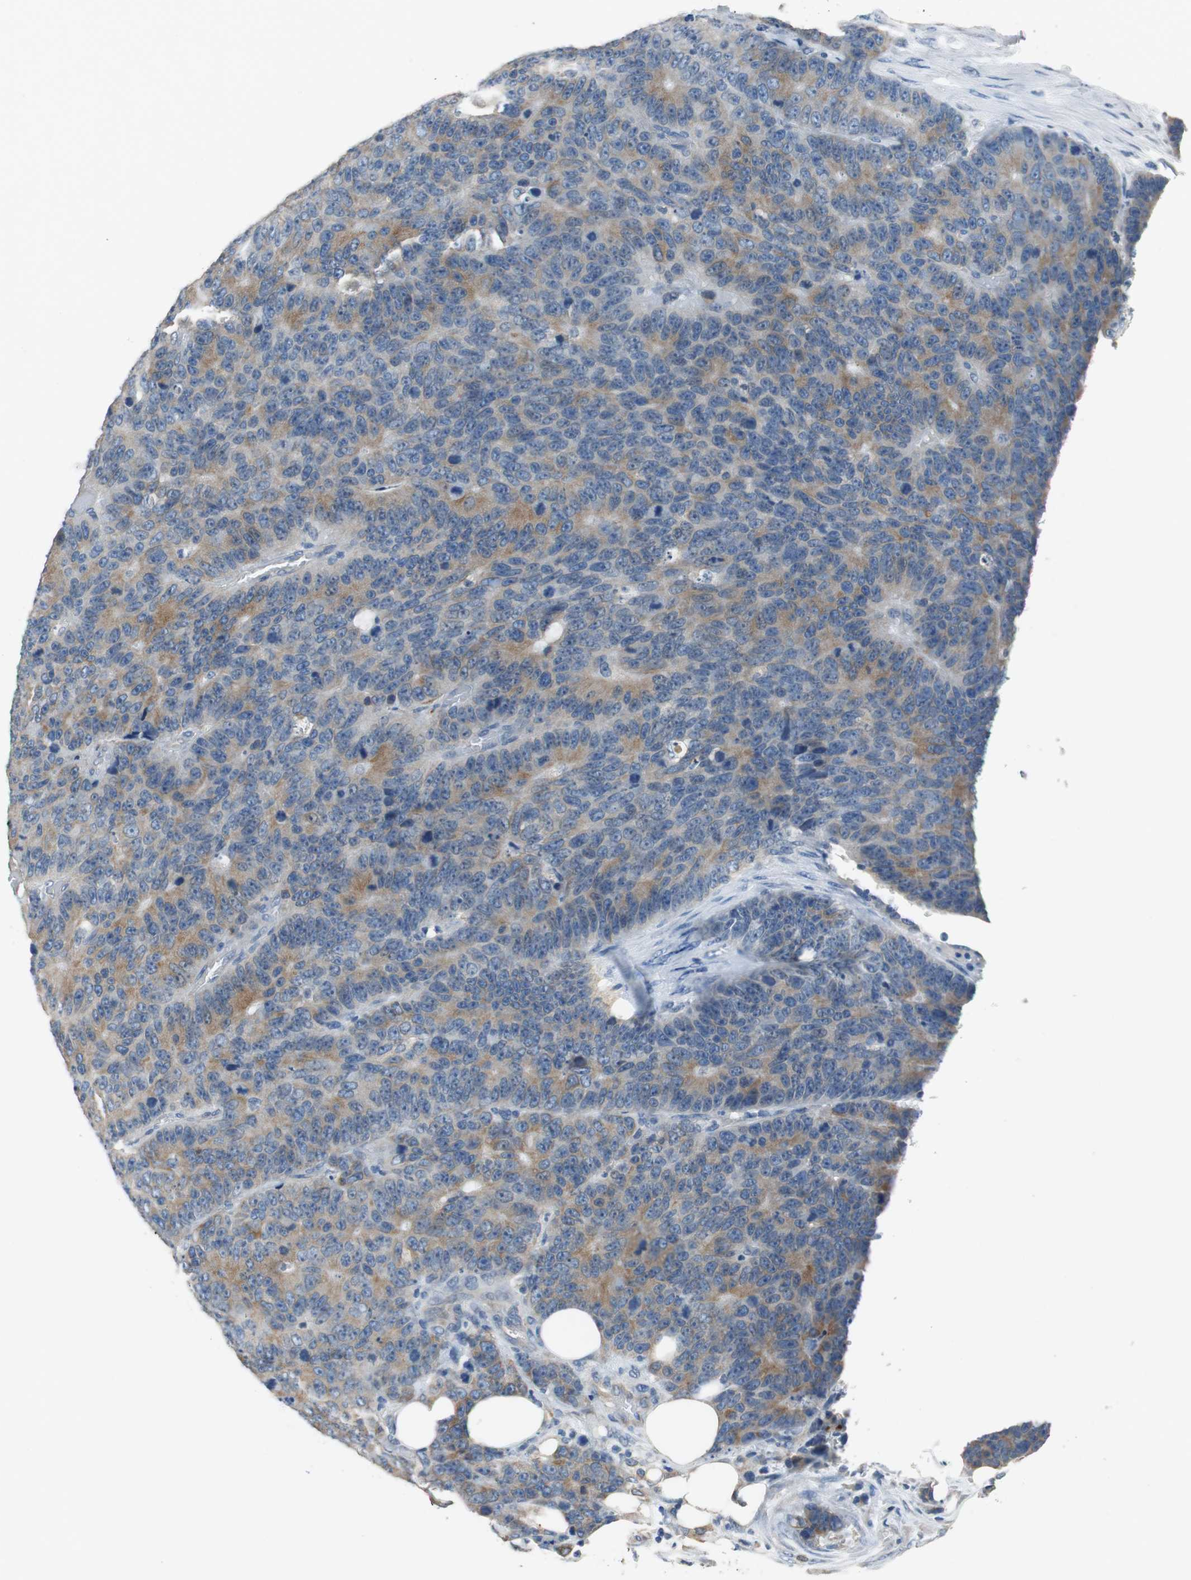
{"staining": {"intensity": "moderate", "quantity": "25%-75%", "location": "cytoplasmic/membranous"}, "tissue": "colorectal cancer", "cell_type": "Tumor cells", "image_type": "cancer", "snomed": [{"axis": "morphology", "description": "Adenocarcinoma, NOS"}, {"axis": "topography", "description": "Colon"}], "caption": "Colorectal cancer (adenocarcinoma) stained with DAB immunohistochemistry (IHC) reveals medium levels of moderate cytoplasmic/membranous staining in approximately 25%-75% of tumor cells.", "gene": "ALDH4A1", "patient": {"sex": "female", "age": 86}}